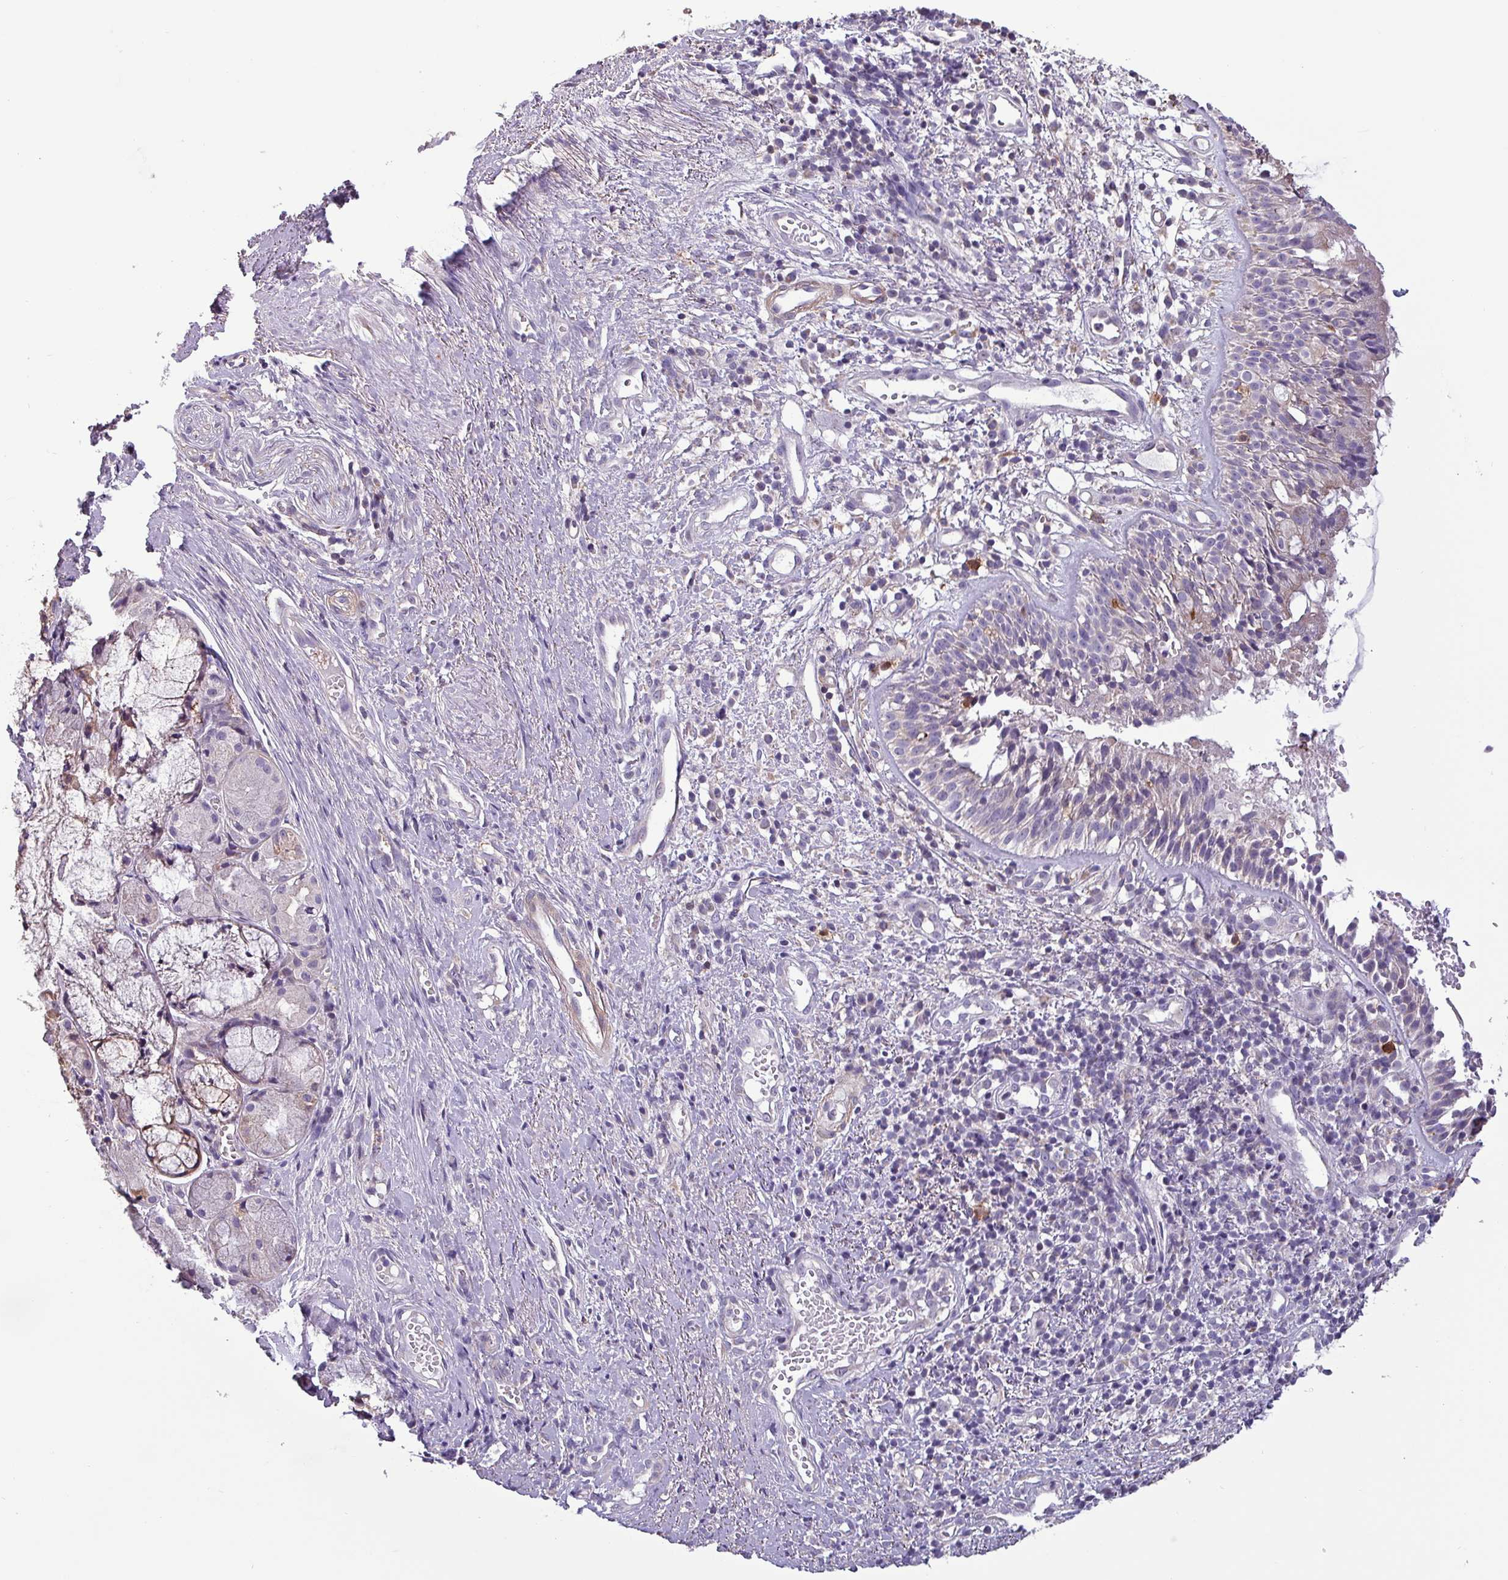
{"staining": {"intensity": "weak", "quantity": "<25%", "location": "cytoplasmic/membranous"}, "tissue": "nasopharynx", "cell_type": "Respiratory epithelial cells", "image_type": "normal", "snomed": [{"axis": "morphology", "description": "Normal tissue, NOS"}, {"axis": "topography", "description": "Cartilage tissue"}, {"axis": "topography", "description": "Nasopharynx"}, {"axis": "topography", "description": "Thyroid gland"}], "caption": "The photomicrograph demonstrates no staining of respiratory epithelial cells in benign nasopharynx.", "gene": "SCIN", "patient": {"sex": "male", "age": 63}}